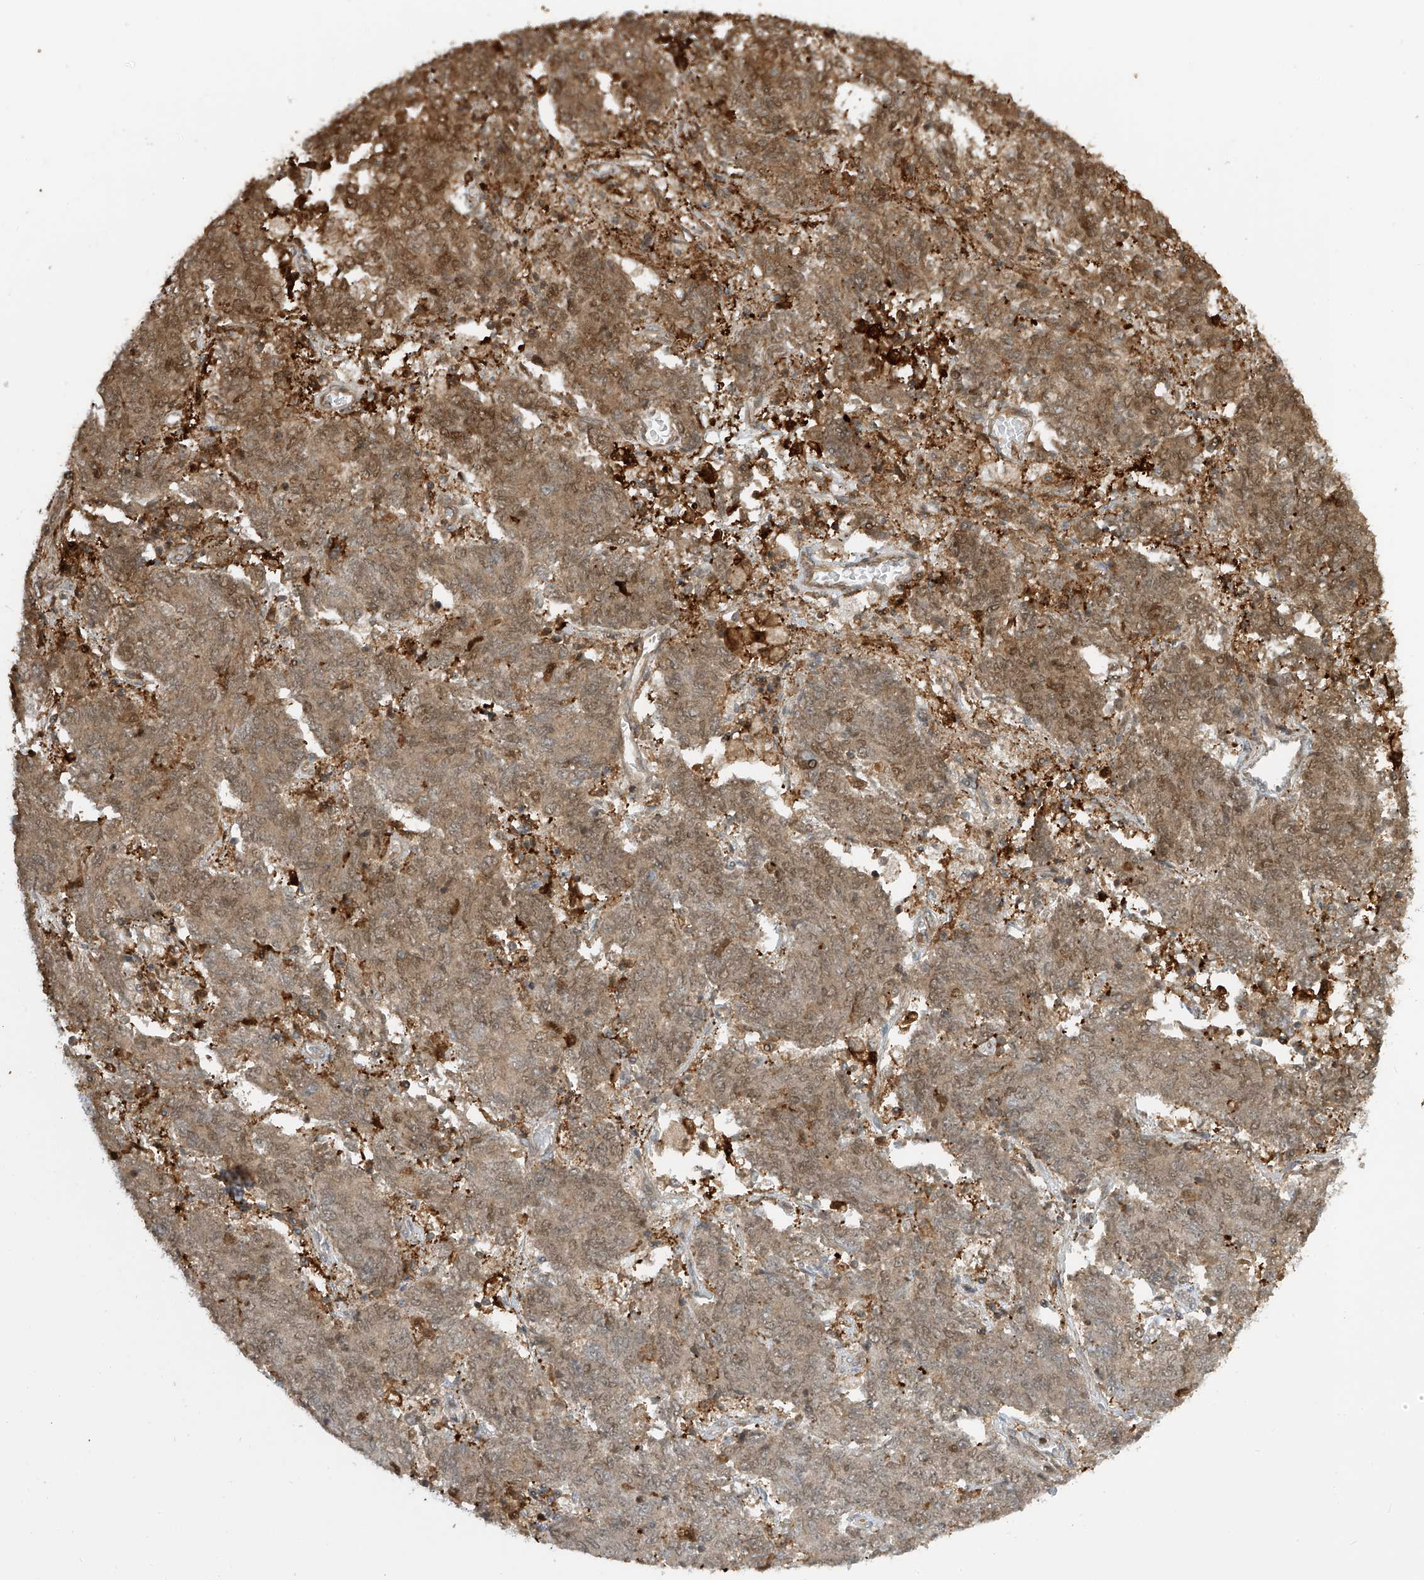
{"staining": {"intensity": "moderate", "quantity": "25%-75%", "location": "cytoplasmic/membranous,nuclear"}, "tissue": "endometrial cancer", "cell_type": "Tumor cells", "image_type": "cancer", "snomed": [{"axis": "morphology", "description": "Adenocarcinoma, NOS"}, {"axis": "topography", "description": "Endometrium"}], "caption": "A micrograph of endometrial cancer stained for a protein exhibits moderate cytoplasmic/membranous and nuclear brown staining in tumor cells. Using DAB (3,3'-diaminobenzidine) (brown) and hematoxylin (blue) stains, captured at high magnification using brightfield microscopy.", "gene": "ATAD2B", "patient": {"sex": "female", "age": 80}}